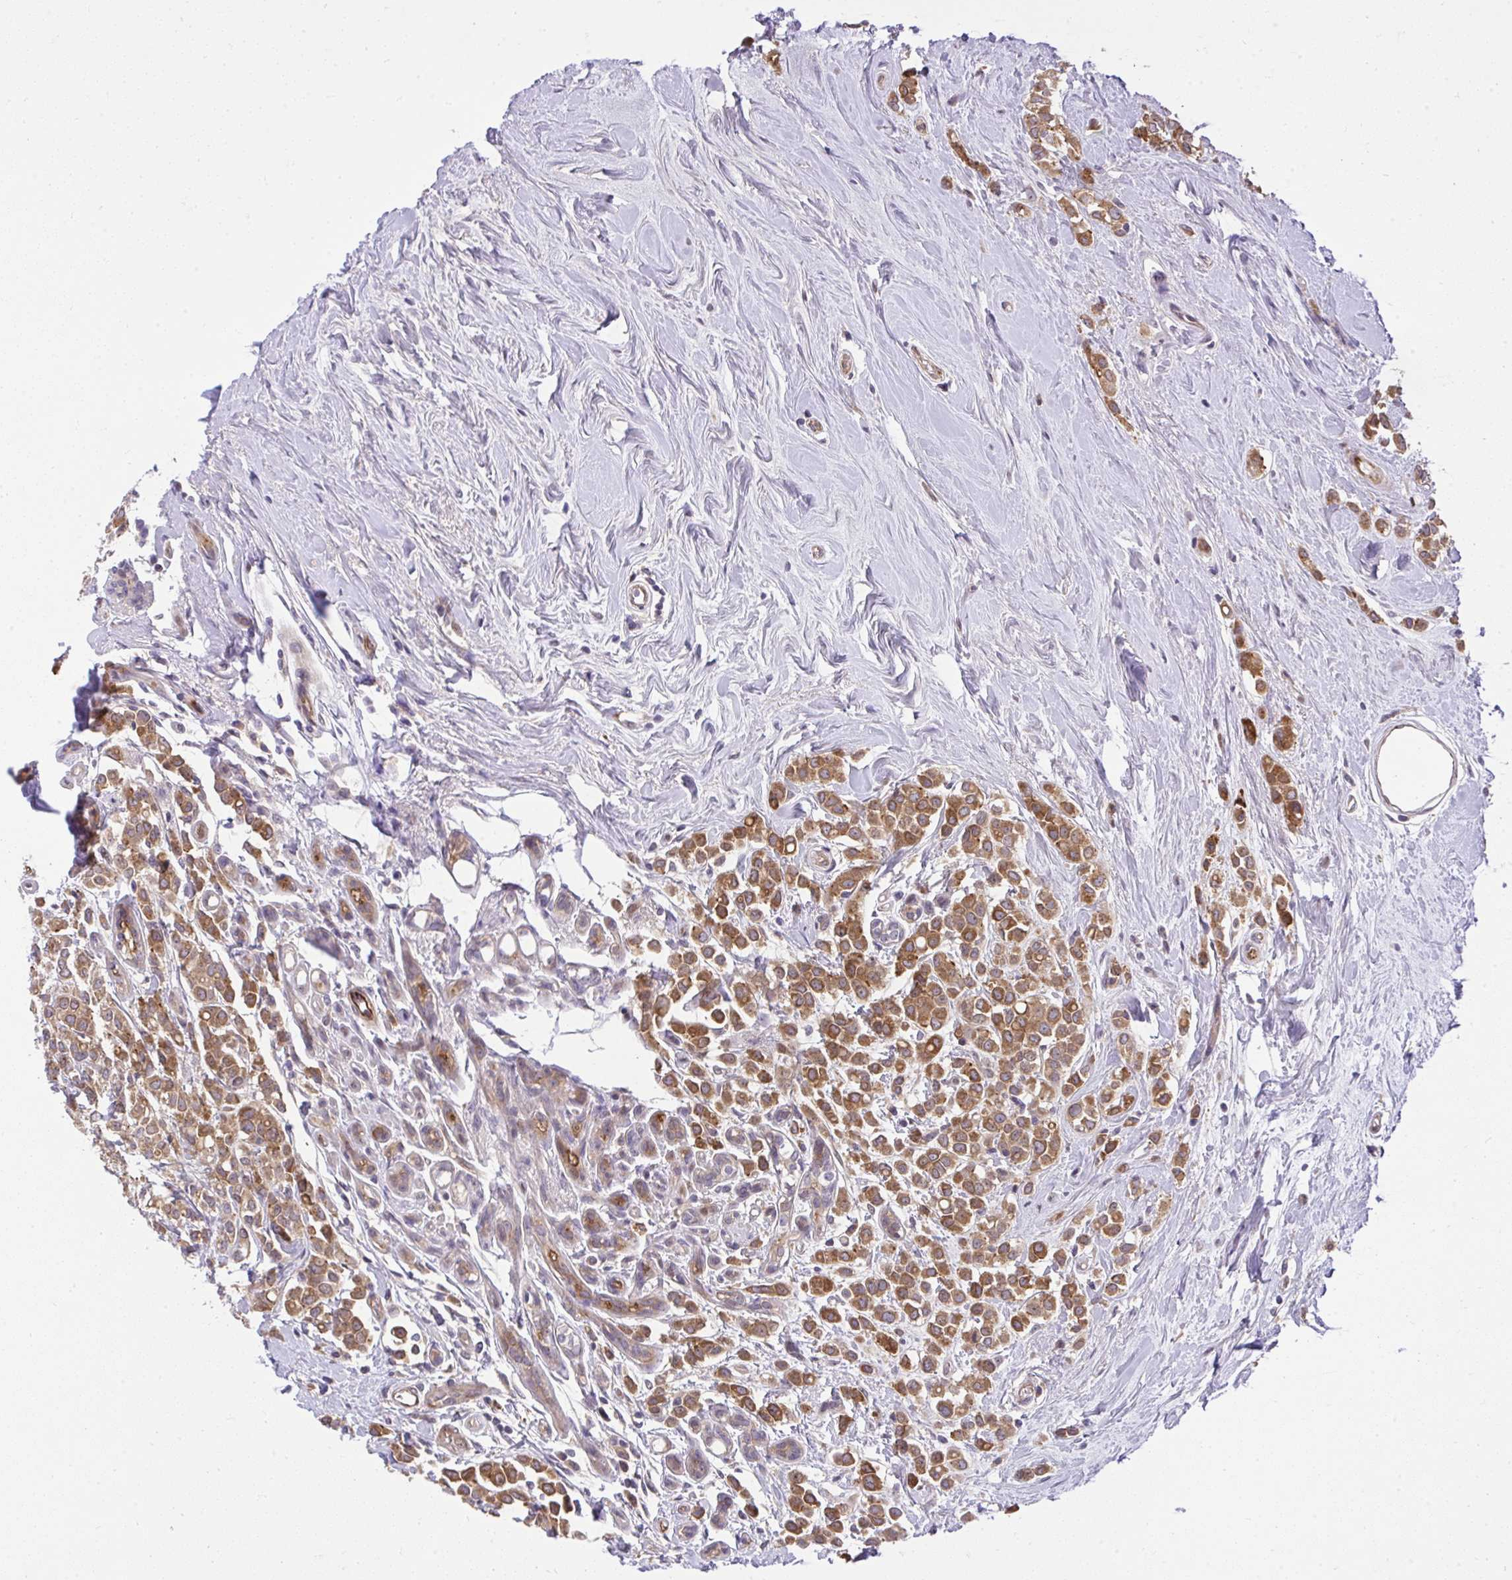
{"staining": {"intensity": "moderate", "quantity": ">75%", "location": "cytoplasmic/membranous,nuclear"}, "tissue": "breast cancer", "cell_type": "Tumor cells", "image_type": "cancer", "snomed": [{"axis": "morphology", "description": "Lobular carcinoma"}, {"axis": "topography", "description": "Breast"}], "caption": "Tumor cells exhibit moderate cytoplasmic/membranous and nuclear staining in approximately >75% of cells in breast cancer (lobular carcinoma). The protein is shown in brown color, while the nuclei are stained blue.", "gene": "CHIA", "patient": {"sex": "female", "age": 68}}